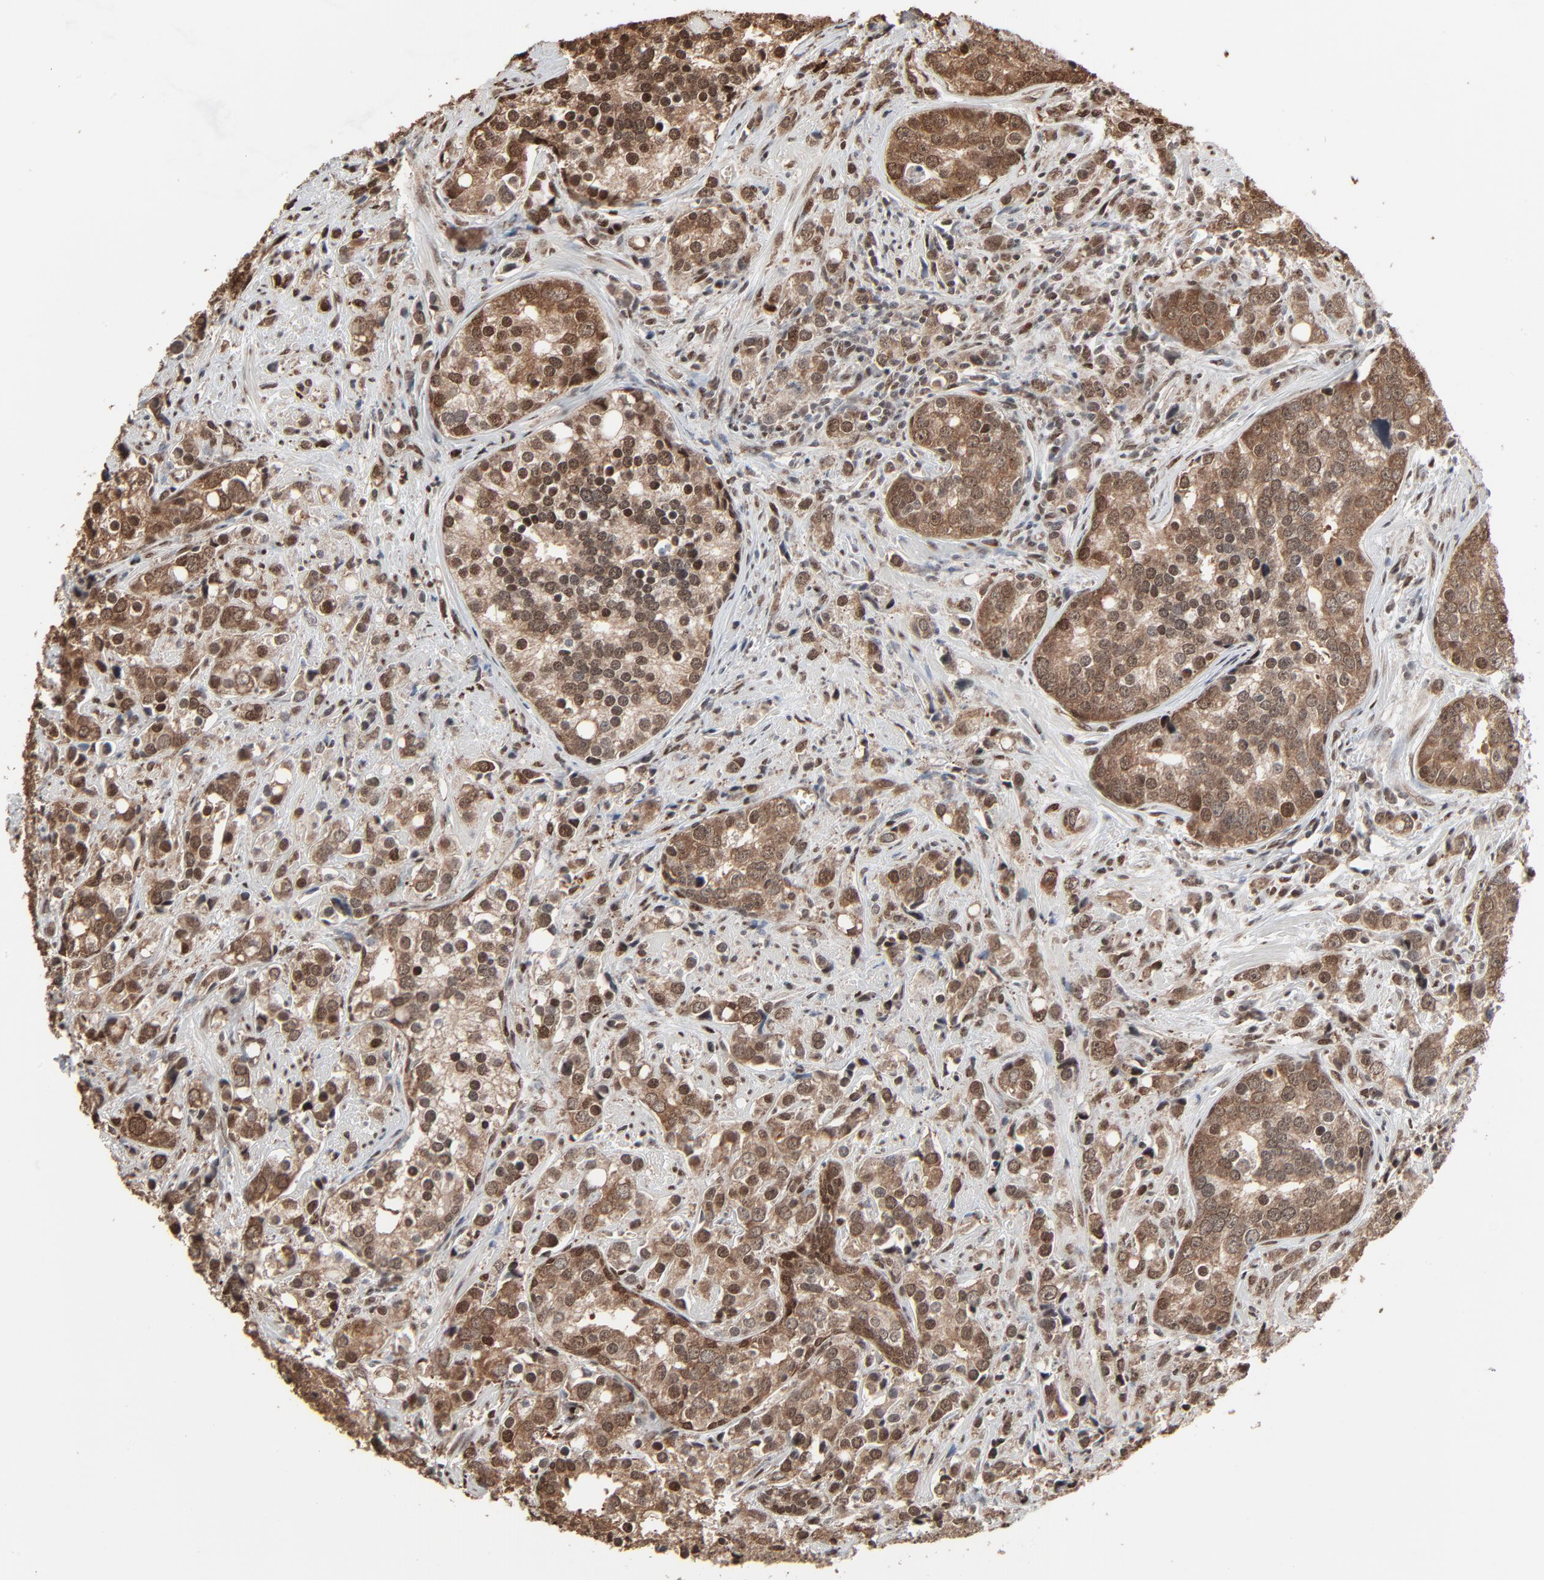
{"staining": {"intensity": "strong", "quantity": ">75%", "location": "cytoplasmic/membranous,nuclear"}, "tissue": "prostate cancer", "cell_type": "Tumor cells", "image_type": "cancer", "snomed": [{"axis": "morphology", "description": "Adenocarcinoma, High grade"}, {"axis": "topography", "description": "Prostate"}], "caption": "Protein analysis of prostate high-grade adenocarcinoma tissue exhibits strong cytoplasmic/membranous and nuclear staining in about >75% of tumor cells. The staining was performed using DAB (3,3'-diaminobenzidine), with brown indicating positive protein expression. Nuclei are stained blue with hematoxylin.", "gene": "MEIS2", "patient": {"sex": "male", "age": 71}}